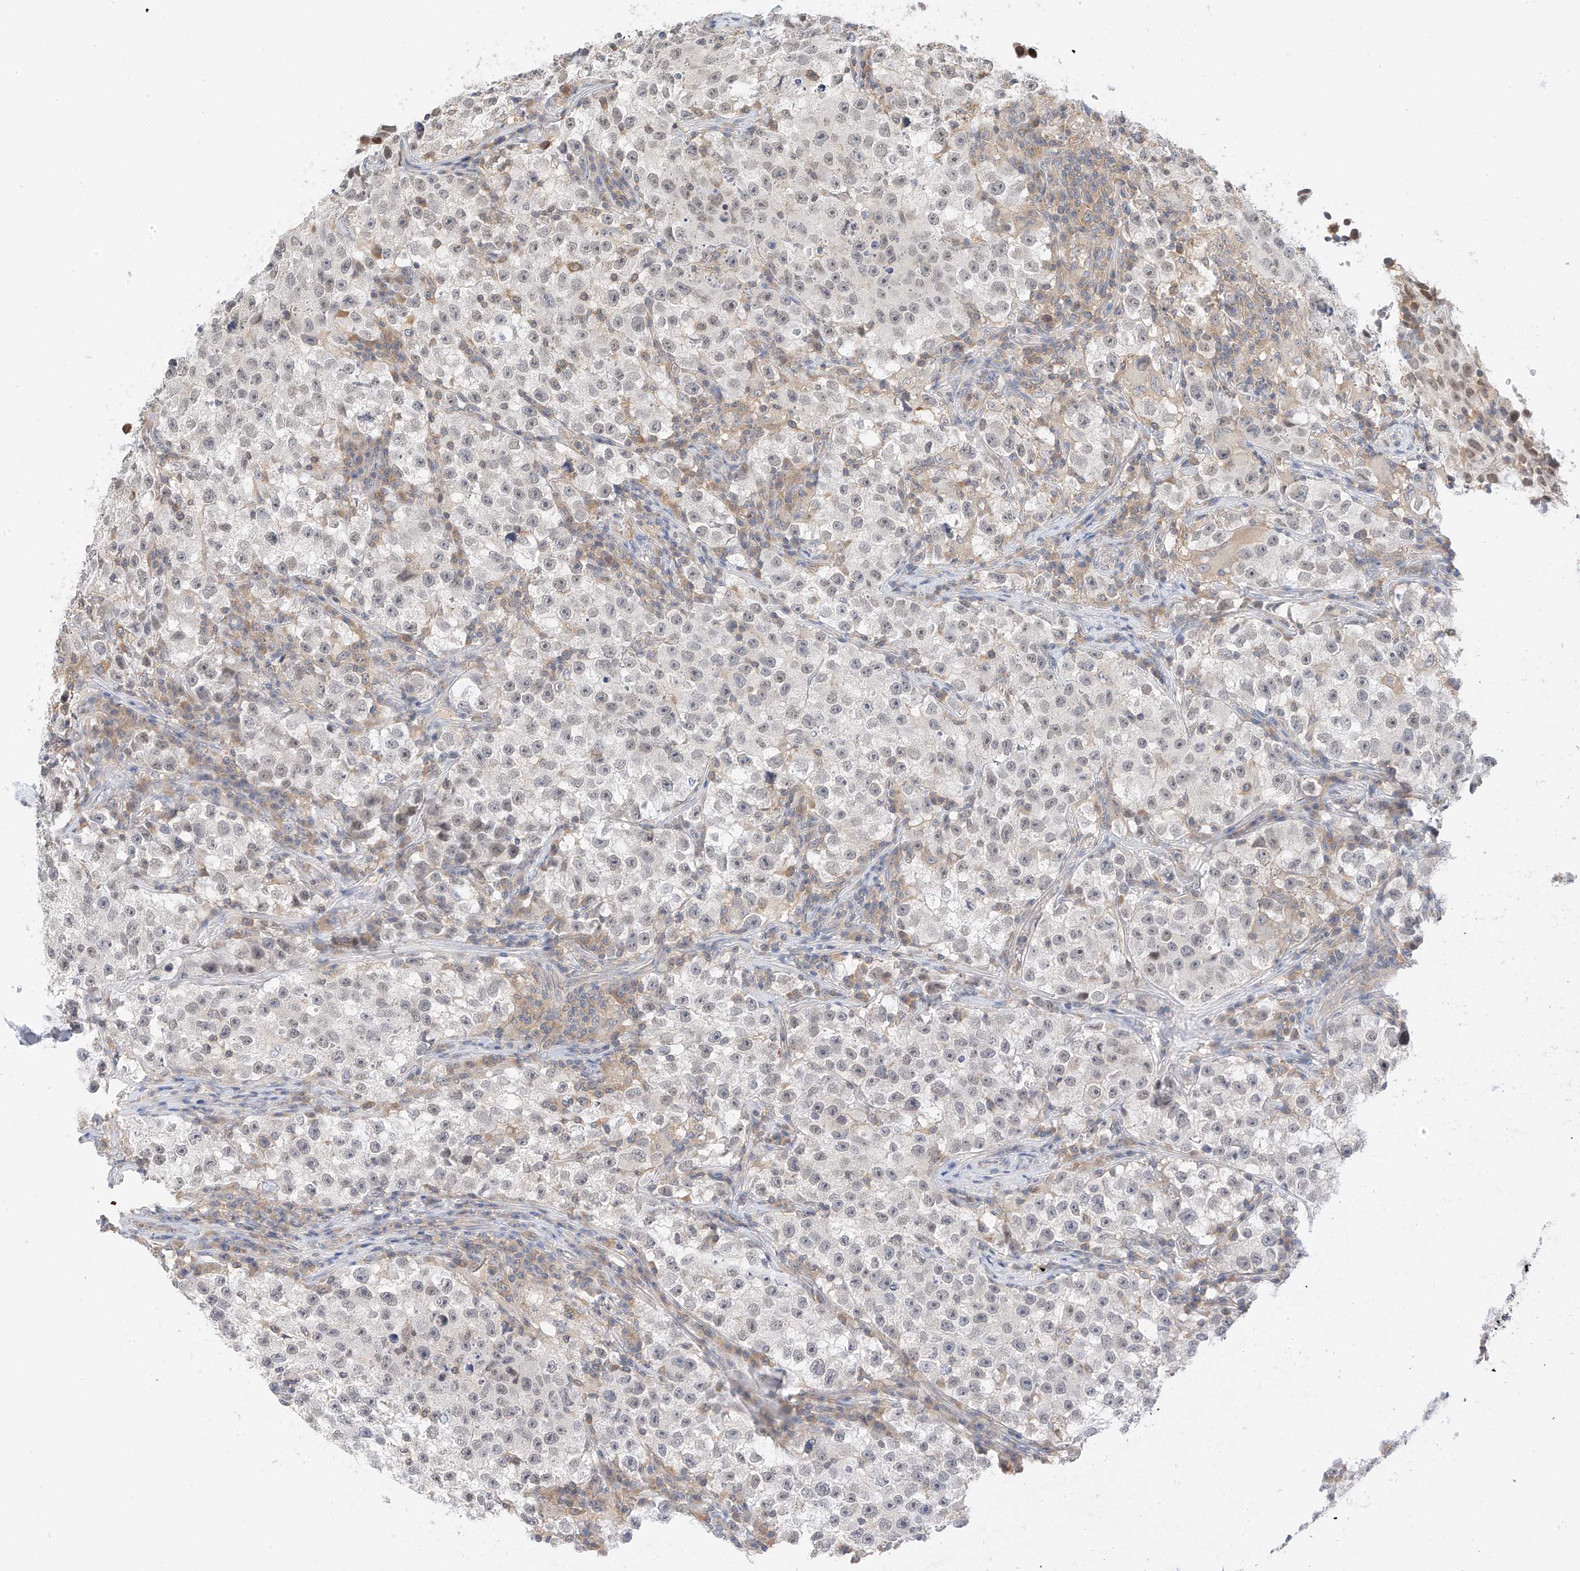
{"staining": {"intensity": "negative", "quantity": "none", "location": "none"}, "tissue": "testis cancer", "cell_type": "Tumor cells", "image_type": "cancer", "snomed": [{"axis": "morphology", "description": "Seminoma, NOS"}, {"axis": "topography", "description": "Testis"}], "caption": "Testis cancer was stained to show a protein in brown. There is no significant staining in tumor cells. (DAB IHC visualized using brightfield microscopy, high magnification).", "gene": "PPA2", "patient": {"sex": "male", "age": 22}}